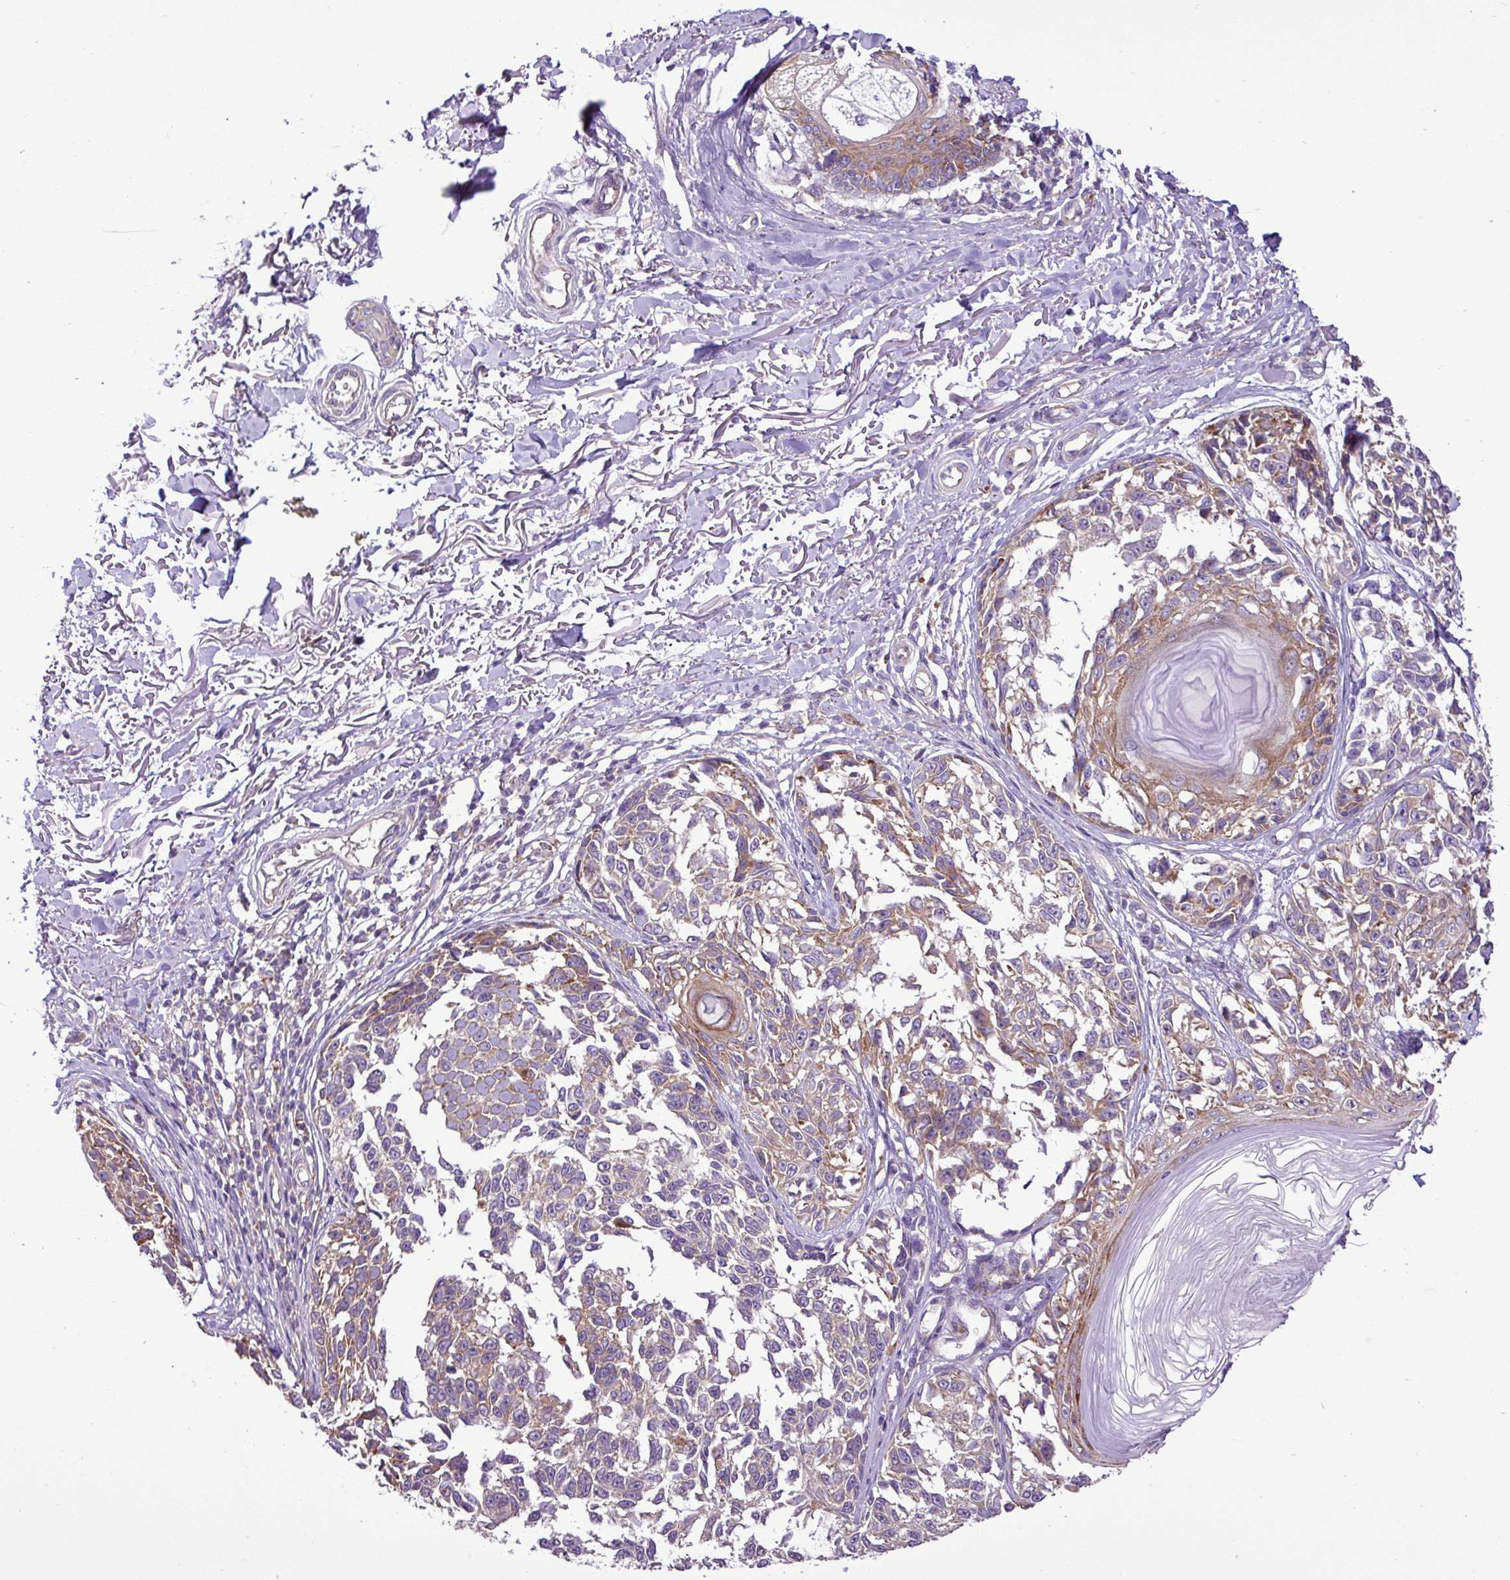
{"staining": {"intensity": "weak", "quantity": "<25%", "location": "cytoplasmic/membranous"}, "tissue": "melanoma", "cell_type": "Tumor cells", "image_type": "cancer", "snomed": [{"axis": "morphology", "description": "Malignant melanoma, NOS"}, {"axis": "topography", "description": "Skin"}], "caption": "The image shows no staining of tumor cells in melanoma.", "gene": "RPL13", "patient": {"sex": "male", "age": 73}}